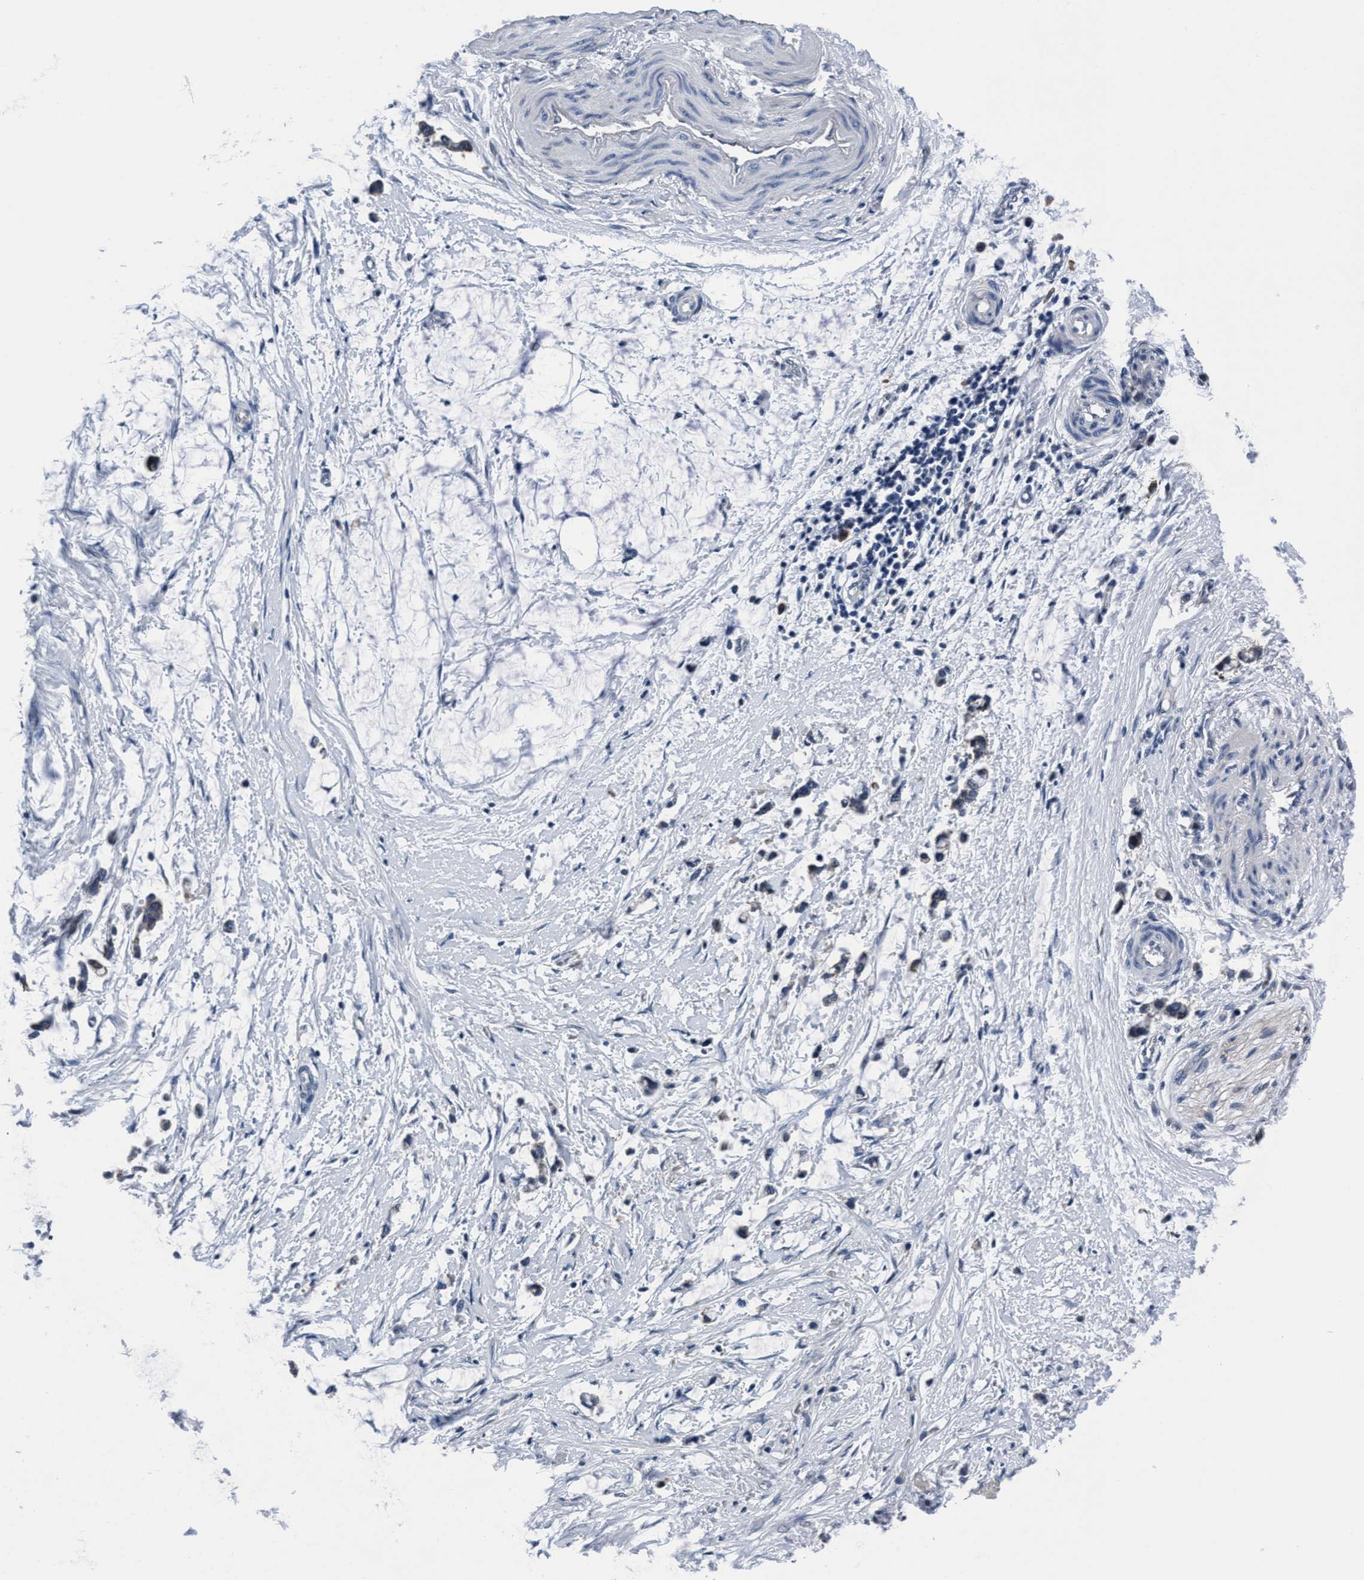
{"staining": {"intensity": "negative", "quantity": "none", "location": "none"}, "tissue": "adipose tissue", "cell_type": "Adipocytes", "image_type": "normal", "snomed": [{"axis": "morphology", "description": "Normal tissue, NOS"}, {"axis": "morphology", "description": "Adenocarcinoma, NOS"}, {"axis": "topography", "description": "Colon"}, {"axis": "topography", "description": "Peripheral nerve tissue"}], "caption": "This is an immunohistochemistry (IHC) image of normal adipose tissue. There is no expression in adipocytes.", "gene": "TMEM94", "patient": {"sex": "male", "age": 14}}